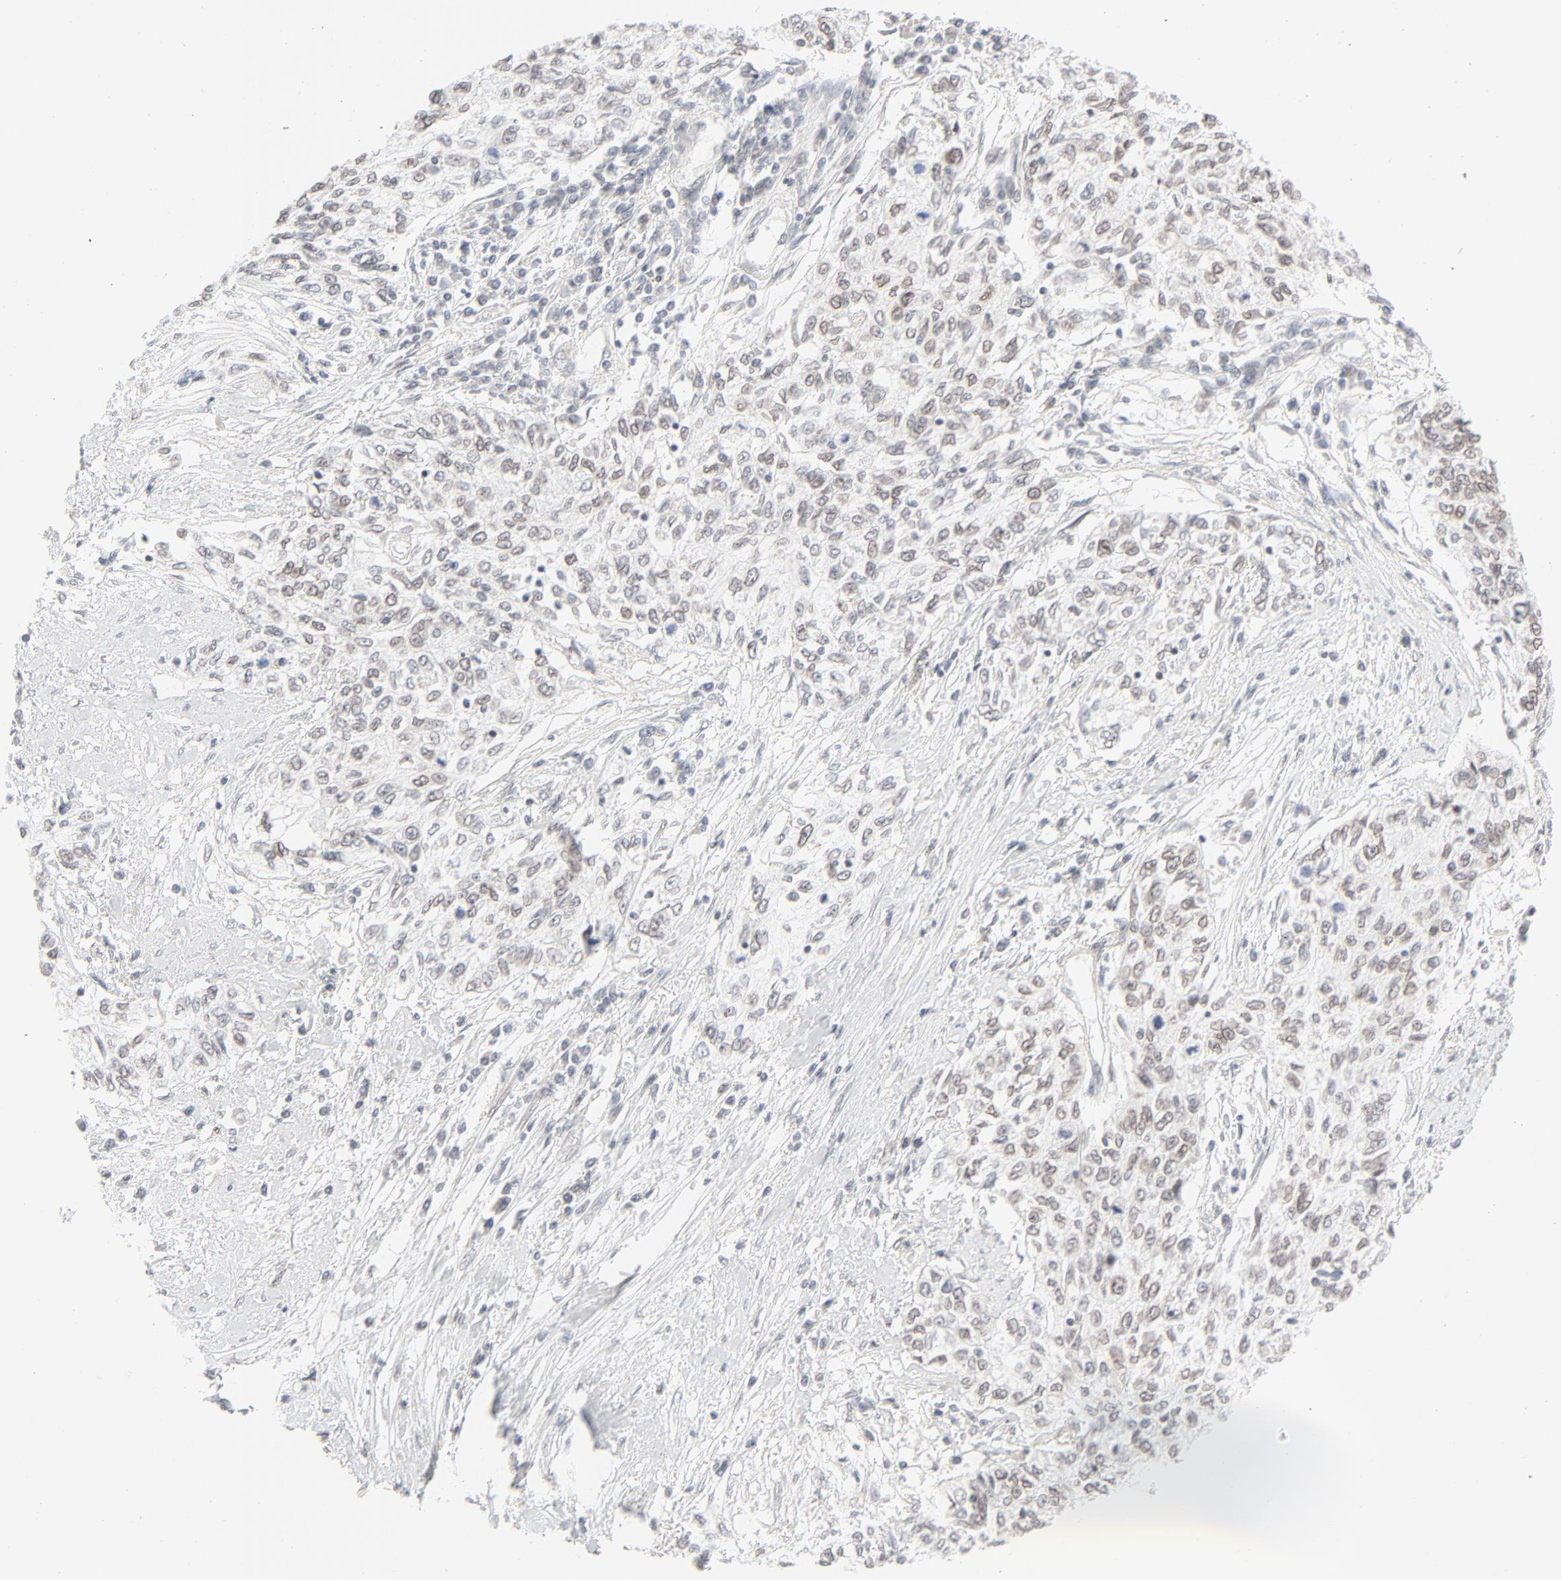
{"staining": {"intensity": "weak", "quantity": "25%-75%", "location": "cytoplasmic/membranous,nuclear"}, "tissue": "cervical cancer", "cell_type": "Tumor cells", "image_type": "cancer", "snomed": [{"axis": "morphology", "description": "Squamous cell carcinoma, NOS"}, {"axis": "topography", "description": "Cervix"}], "caption": "DAB (3,3'-diaminobenzidine) immunohistochemical staining of squamous cell carcinoma (cervical) reveals weak cytoplasmic/membranous and nuclear protein positivity in about 25%-75% of tumor cells. The staining was performed using DAB (3,3'-diaminobenzidine), with brown indicating positive protein expression. Nuclei are stained blue with hematoxylin.", "gene": "MAD1L1", "patient": {"sex": "female", "age": 57}}